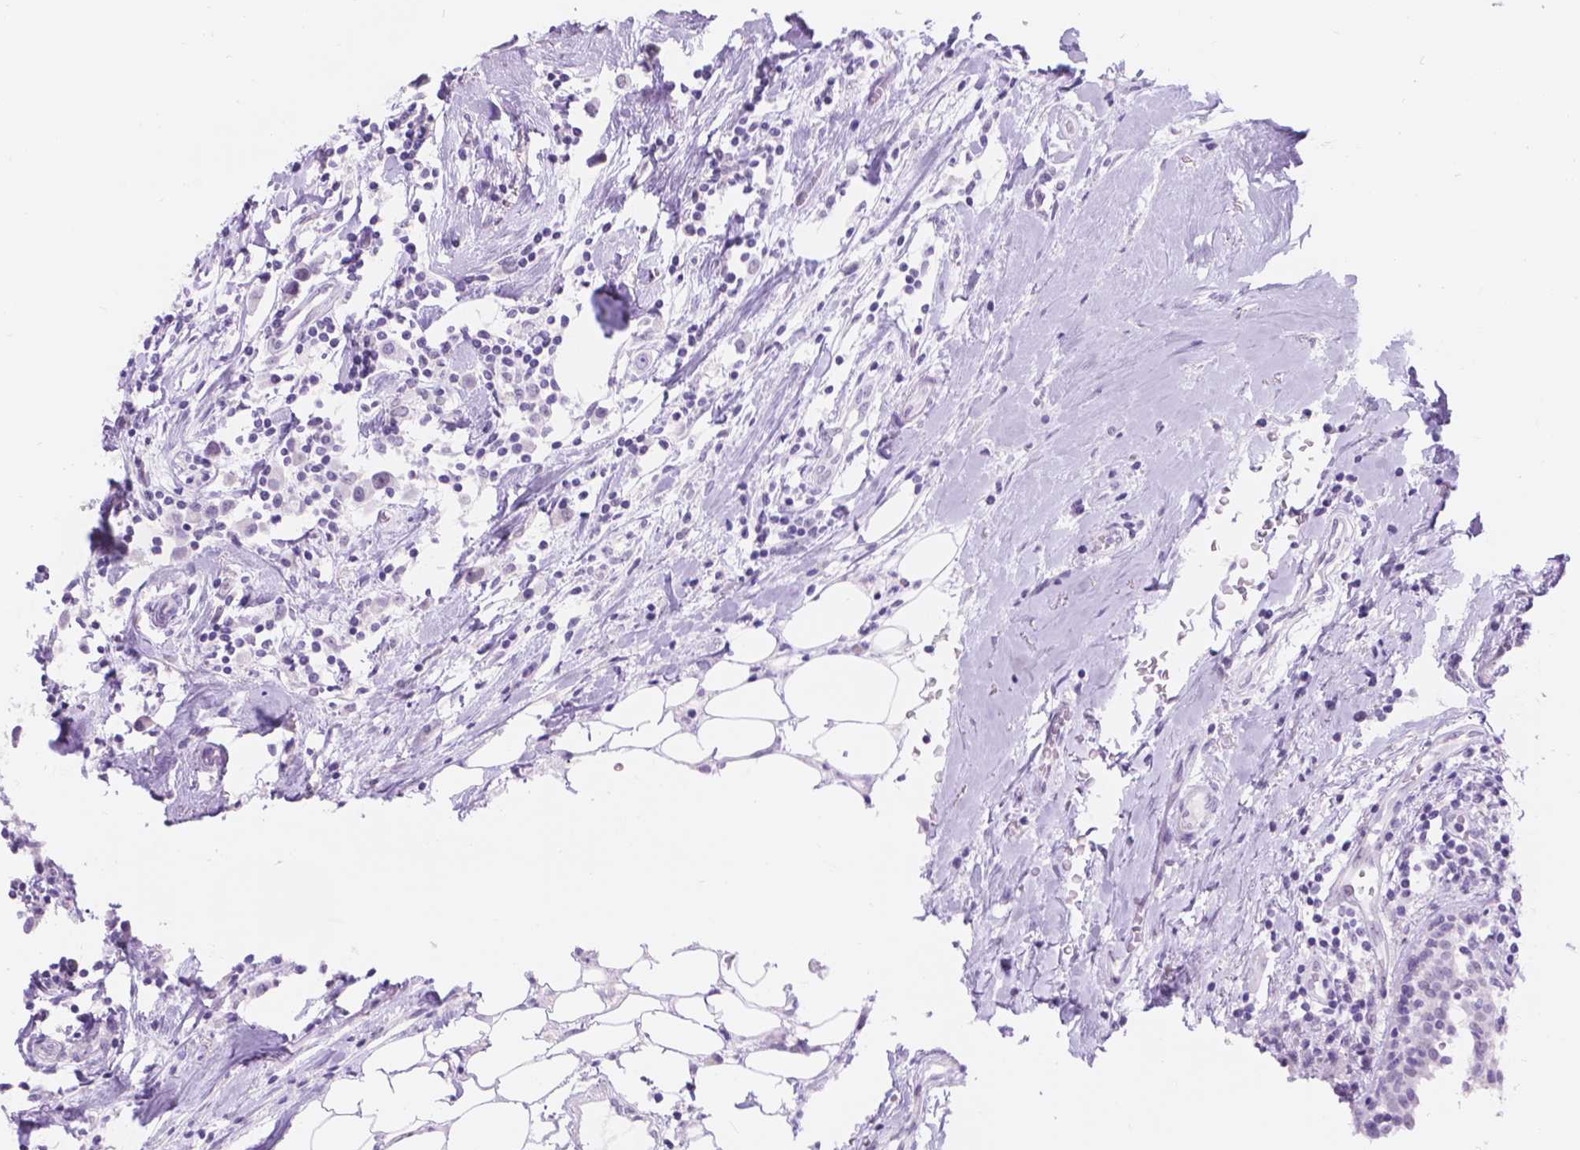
{"staining": {"intensity": "negative", "quantity": "none", "location": "none"}, "tissue": "breast cancer", "cell_type": "Tumor cells", "image_type": "cancer", "snomed": [{"axis": "morphology", "description": "Duct carcinoma"}, {"axis": "topography", "description": "Breast"}], "caption": "The image exhibits no staining of tumor cells in intraductal carcinoma (breast). The staining is performed using DAB brown chromogen with nuclei counter-stained in using hematoxylin.", "gene": "DCC", "patient": {"sex": "female", "age": 61}}